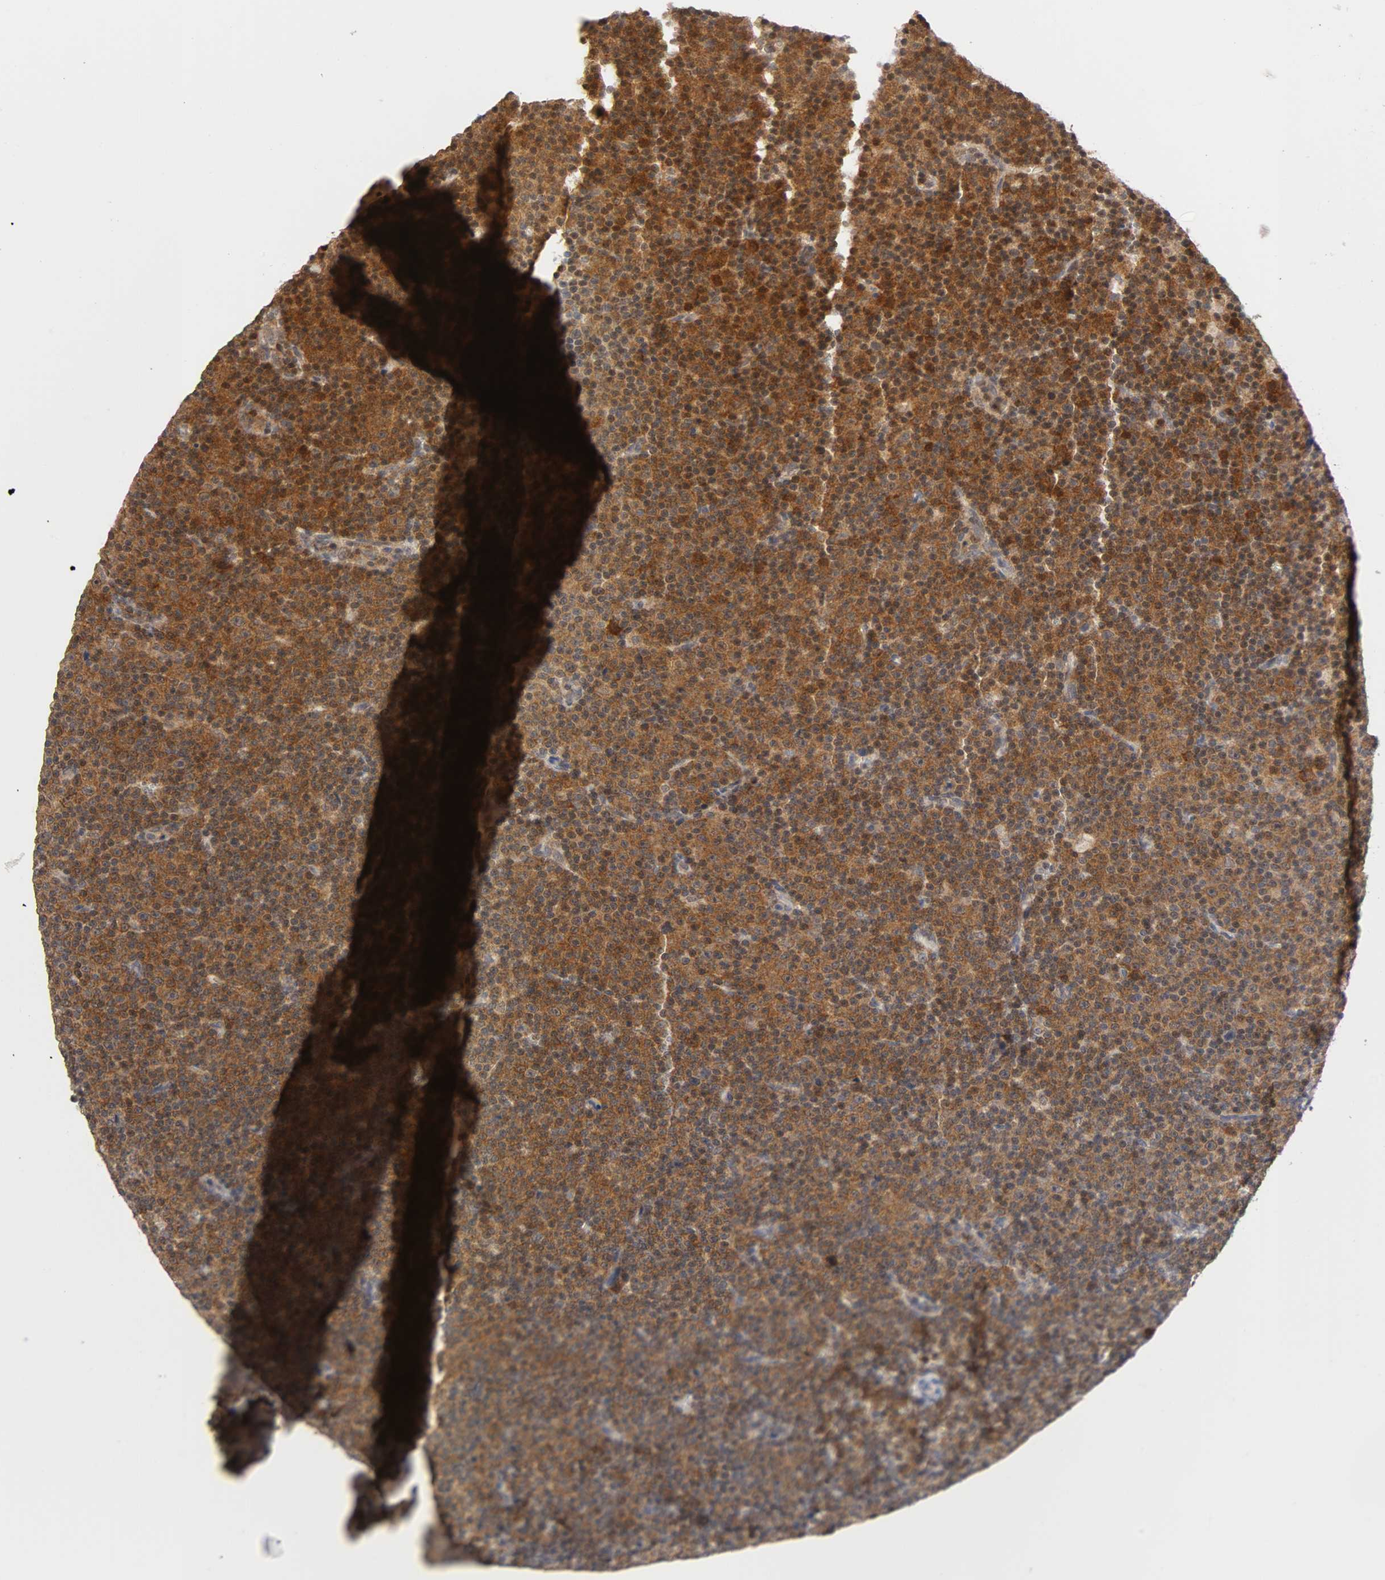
{"staining": {"intensity": "strong", "quantity": ">75%", "location": "cytoplasmic/membranous,nuclear"}, "tissue": "lymphoma", "cell_type": "Tumor cells", "image_type": "cancer", "snomed": [{"axis": "morphology", "description": "Malignant lymphoma, non-Hodgkin's type, Low grade"}, {"axis": "topography", "description": "Lymph node"}], "caption": "Immunohistochemical staining of lymphoma demonstrates strong cytoplasmic/membranous and nuclear protein positivity in approximately >75% of tumor cells. The staining was performed using DAB to visualize the protein expression in brown, while the nuclei were stained in blue with hematoxylin (Magnification: 20x).", "gene": "UBE2M", "patient": {"sex": "female", "age": 67}}